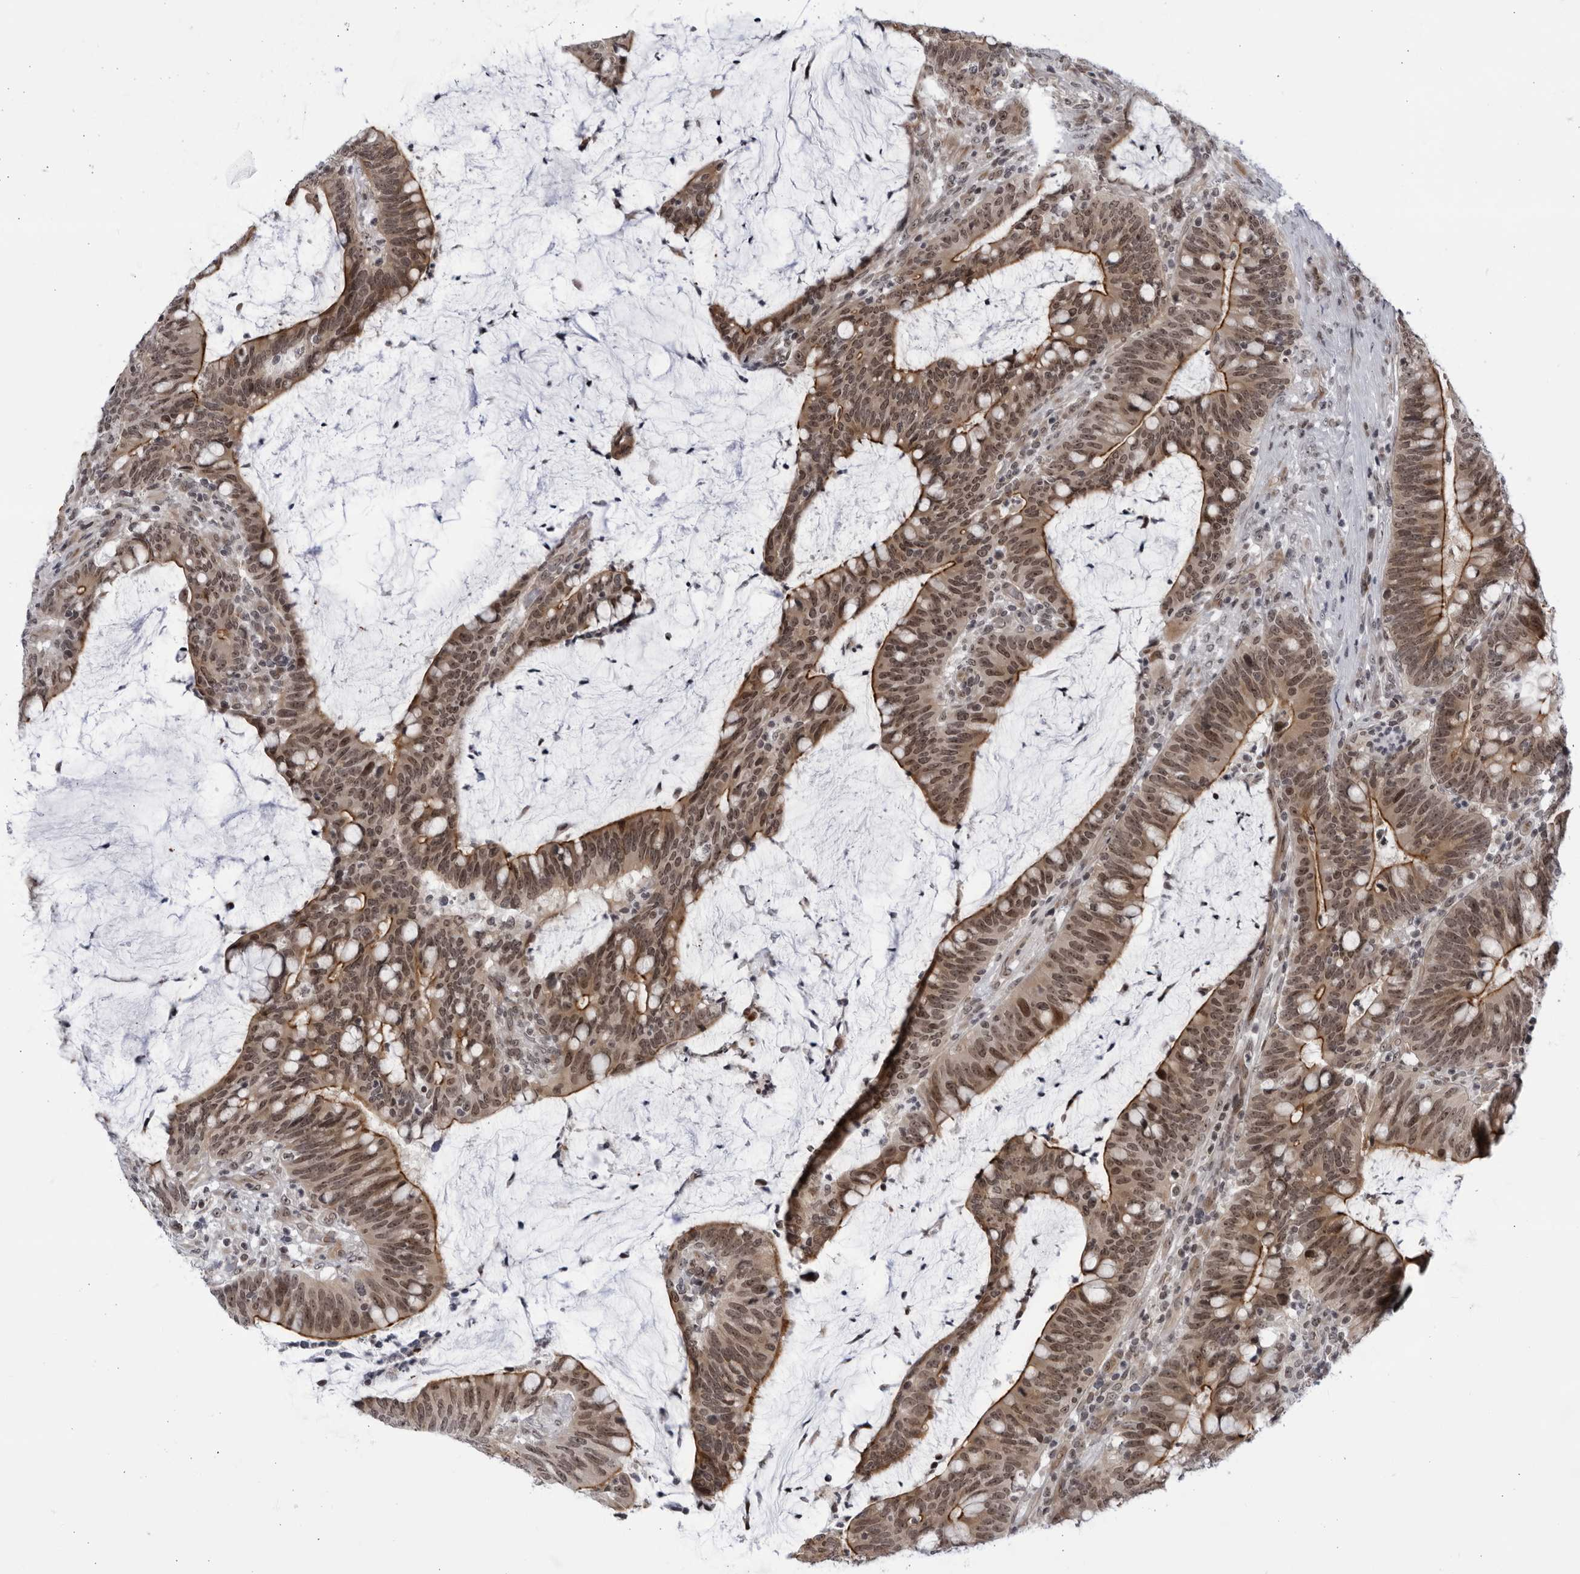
{"staining": {"intensity": "moderate", "quantity": ">75%", "location": "cytoplasmic/membranous,nuclear"}, "tissue": "colorectal cancer", "cell_type": "Tumor cells", "image_type": "cancer", "snomed": [{"axis": "morphology", "description": "Adenocarcinoma, NOS"}, {"axis": "topography", "description": "Colon"}], "caption": "Protein expression analysis of human colorectal adenocarcinoma reveals moderate cytoplasmic/membranous and nuclear expression in about >75% of tumor cells. The protein of interest is stained brown, and the nuclei are stained in blue (DAB IHC with brightfield microscopy, high magnification).", "gene": "ITGB3BP", "patient": {"sex": "female", "age": 66}}